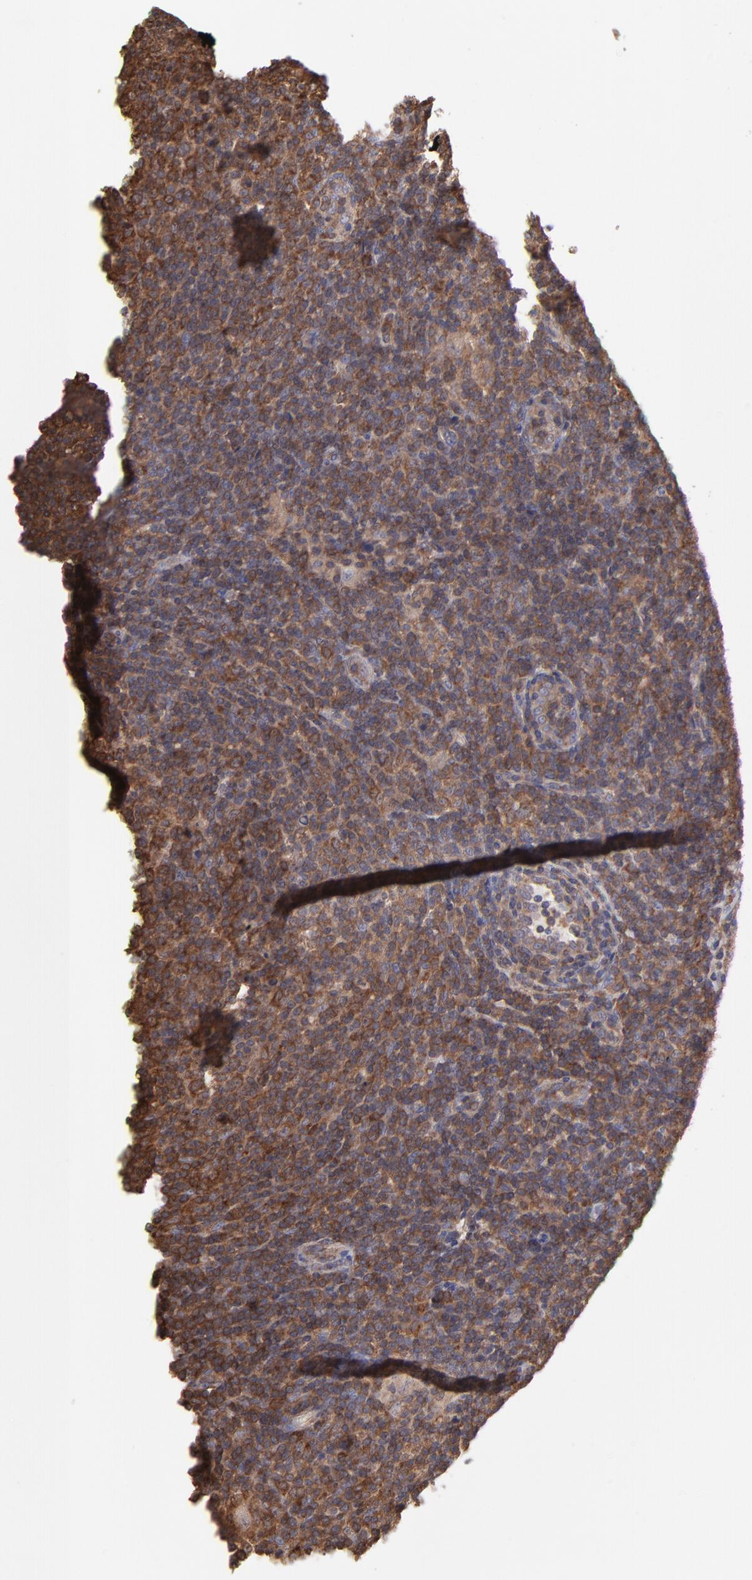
{"staining": {"intensity": "moderate", "quantity": ">75%", "location": "cytoplasmic/membranous"}, "tissue": "lymphoma", "cell_type": "Tumor cells", "image_type": "cancer", "snomed": [{"axis": "morphology", "description": "Malignant lymphoma, non-Hodgkin's type, Low grade"}, {"axis": "topography", "description": "Lymph node"}], "caption": "Protein analysis of malignant lymphoma, non-Hodgkin's type (low-grade) tissue shows moderate cytoplasmic/membranous expression in about >75% of tumor cells.", "gene": "MAPRE1", "patient": {"sex": "male", "age": 70}}